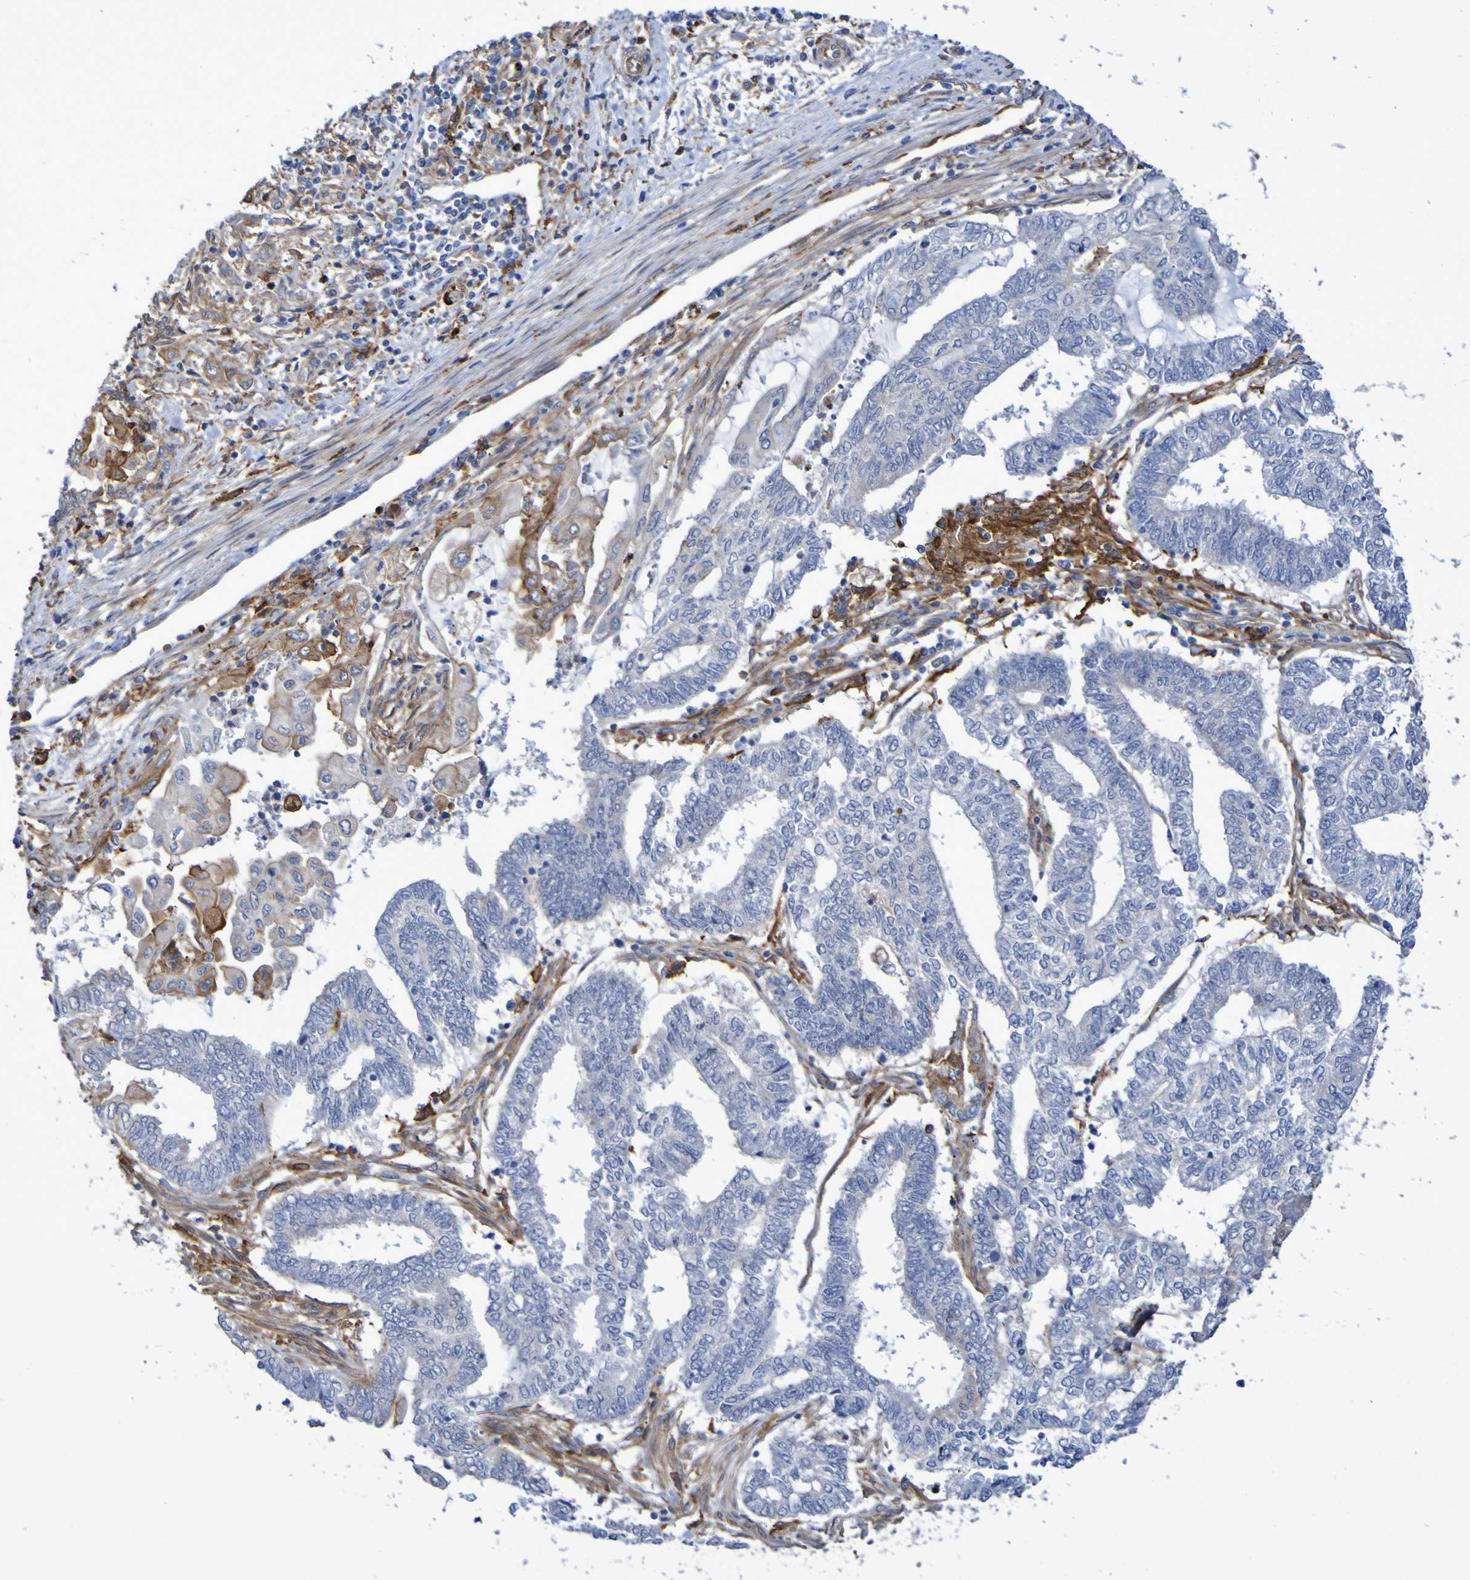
{"staining": {"intensity": "negative", "quantity": "none", "location": "none"}, "tissue": "endometrial cancer", "cell_type": "Tumor cells", "image_type": "cancer", "snomed": [{"axis": "morphology", "description": "Adenocarcinoma, NOS"}, {"axis": "topography", "description": "Uterus"}, {"axis": "topography", "description": "Endometrium"}], "caption": "This is a micrograph of immunohistochemistry (IHC) staining of endometrial cancer, which shows no expression in tumor cells.", "gene": "SCRG1", "patient": {"sex": "female", "age": 70}}